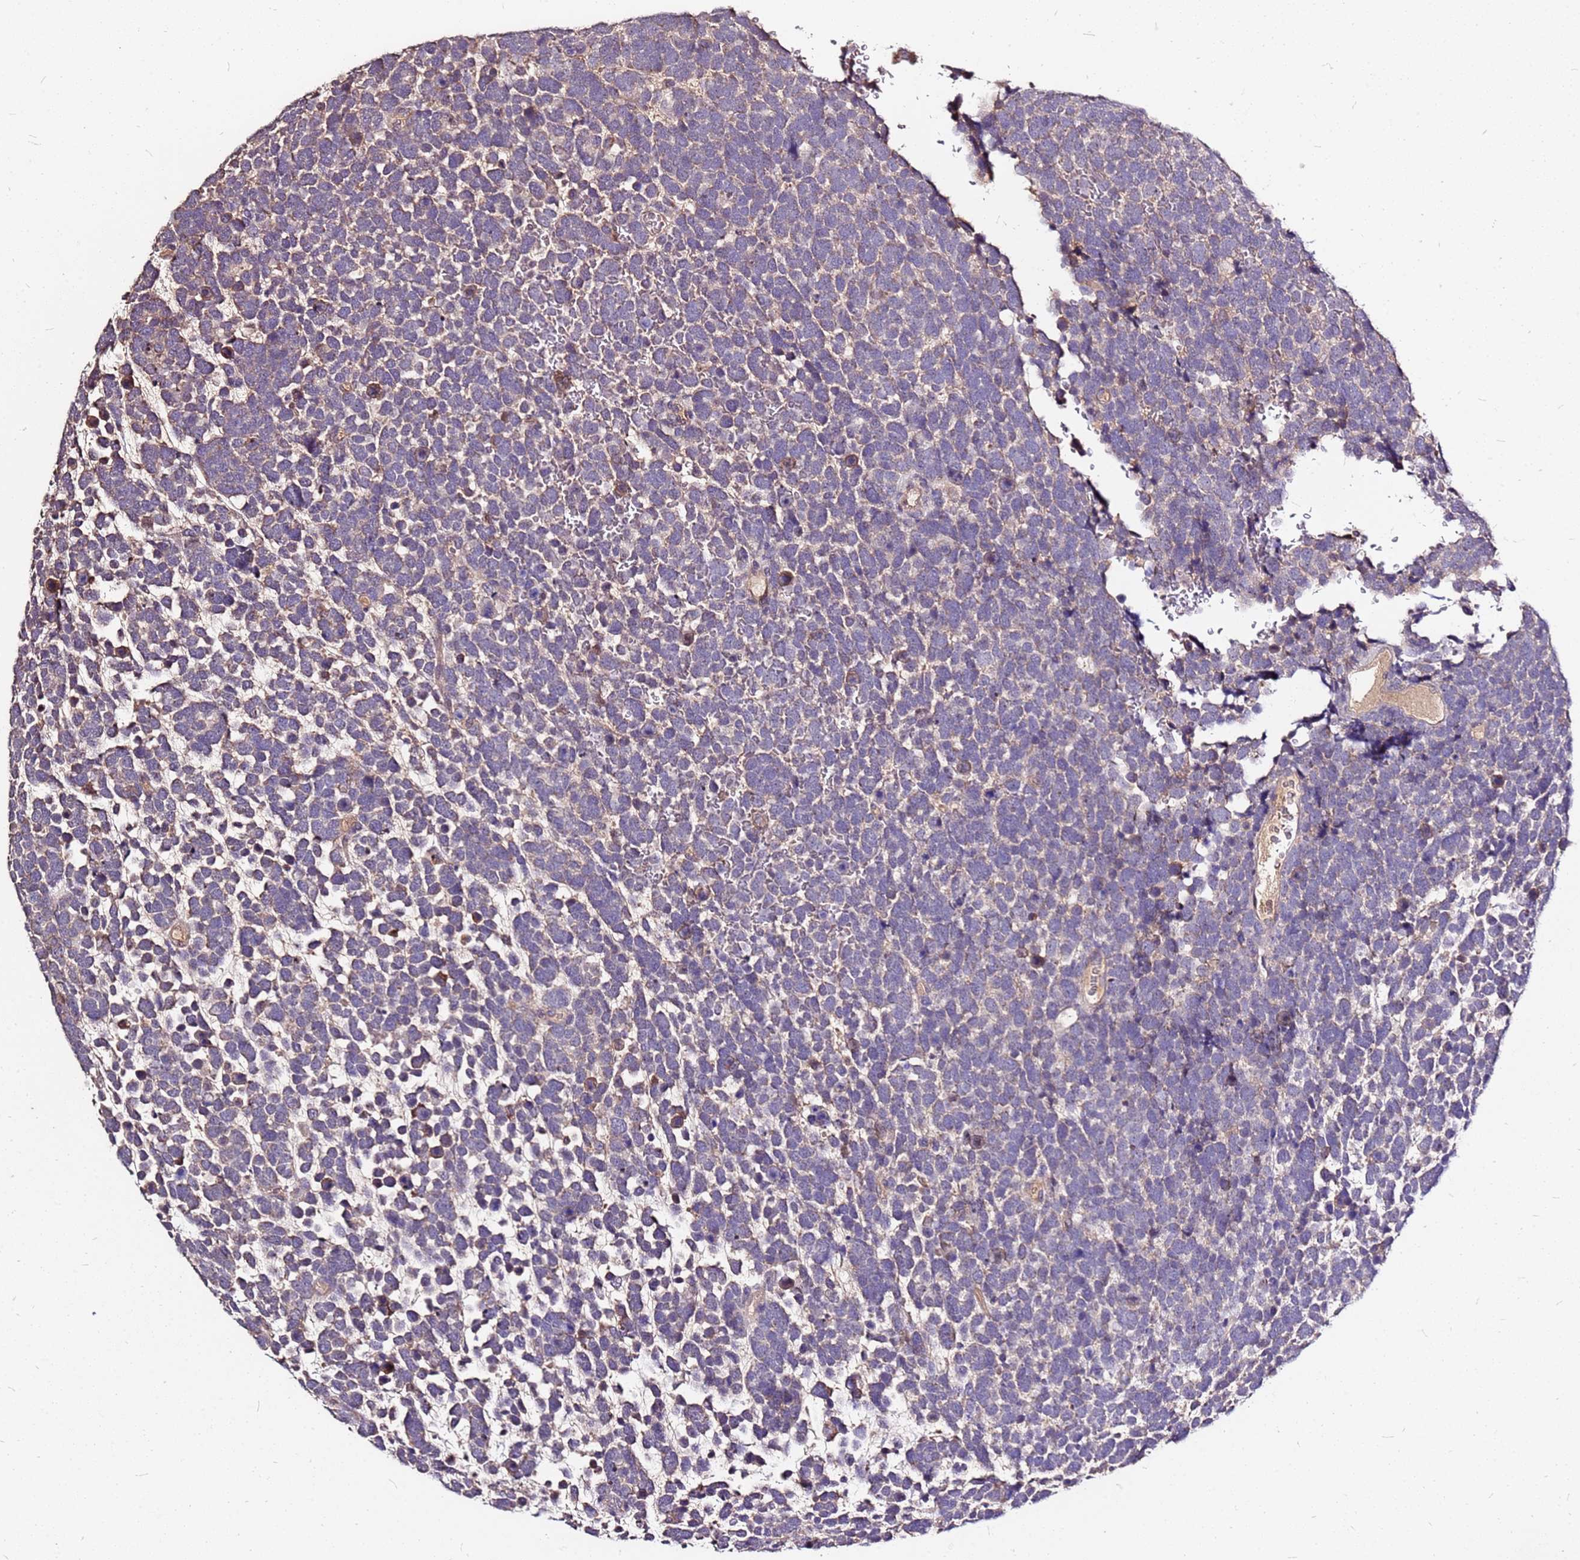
{"staining": {"intensity": "weak", "quantity": "25%-75%", "location": "cytoplasmic/membranous"}, "tissue": "urothelial cancer", "cell_type": "Tumor cells", "image_type": "cancer", "snomed": [{"axis": "morphology", "description": "Urothelial carcinoma, High grade"}, {"axis": "topography", "description": "Urinary bladder"}], "caption": "Immunohistochemistry of urothelial cancer displays low levels of weak cytoplasmic/membranous expression in approximately 25%-75% of tumor cells.", "gene": "DCDC2C", "patient": {"sex": "female", "age": 82}}